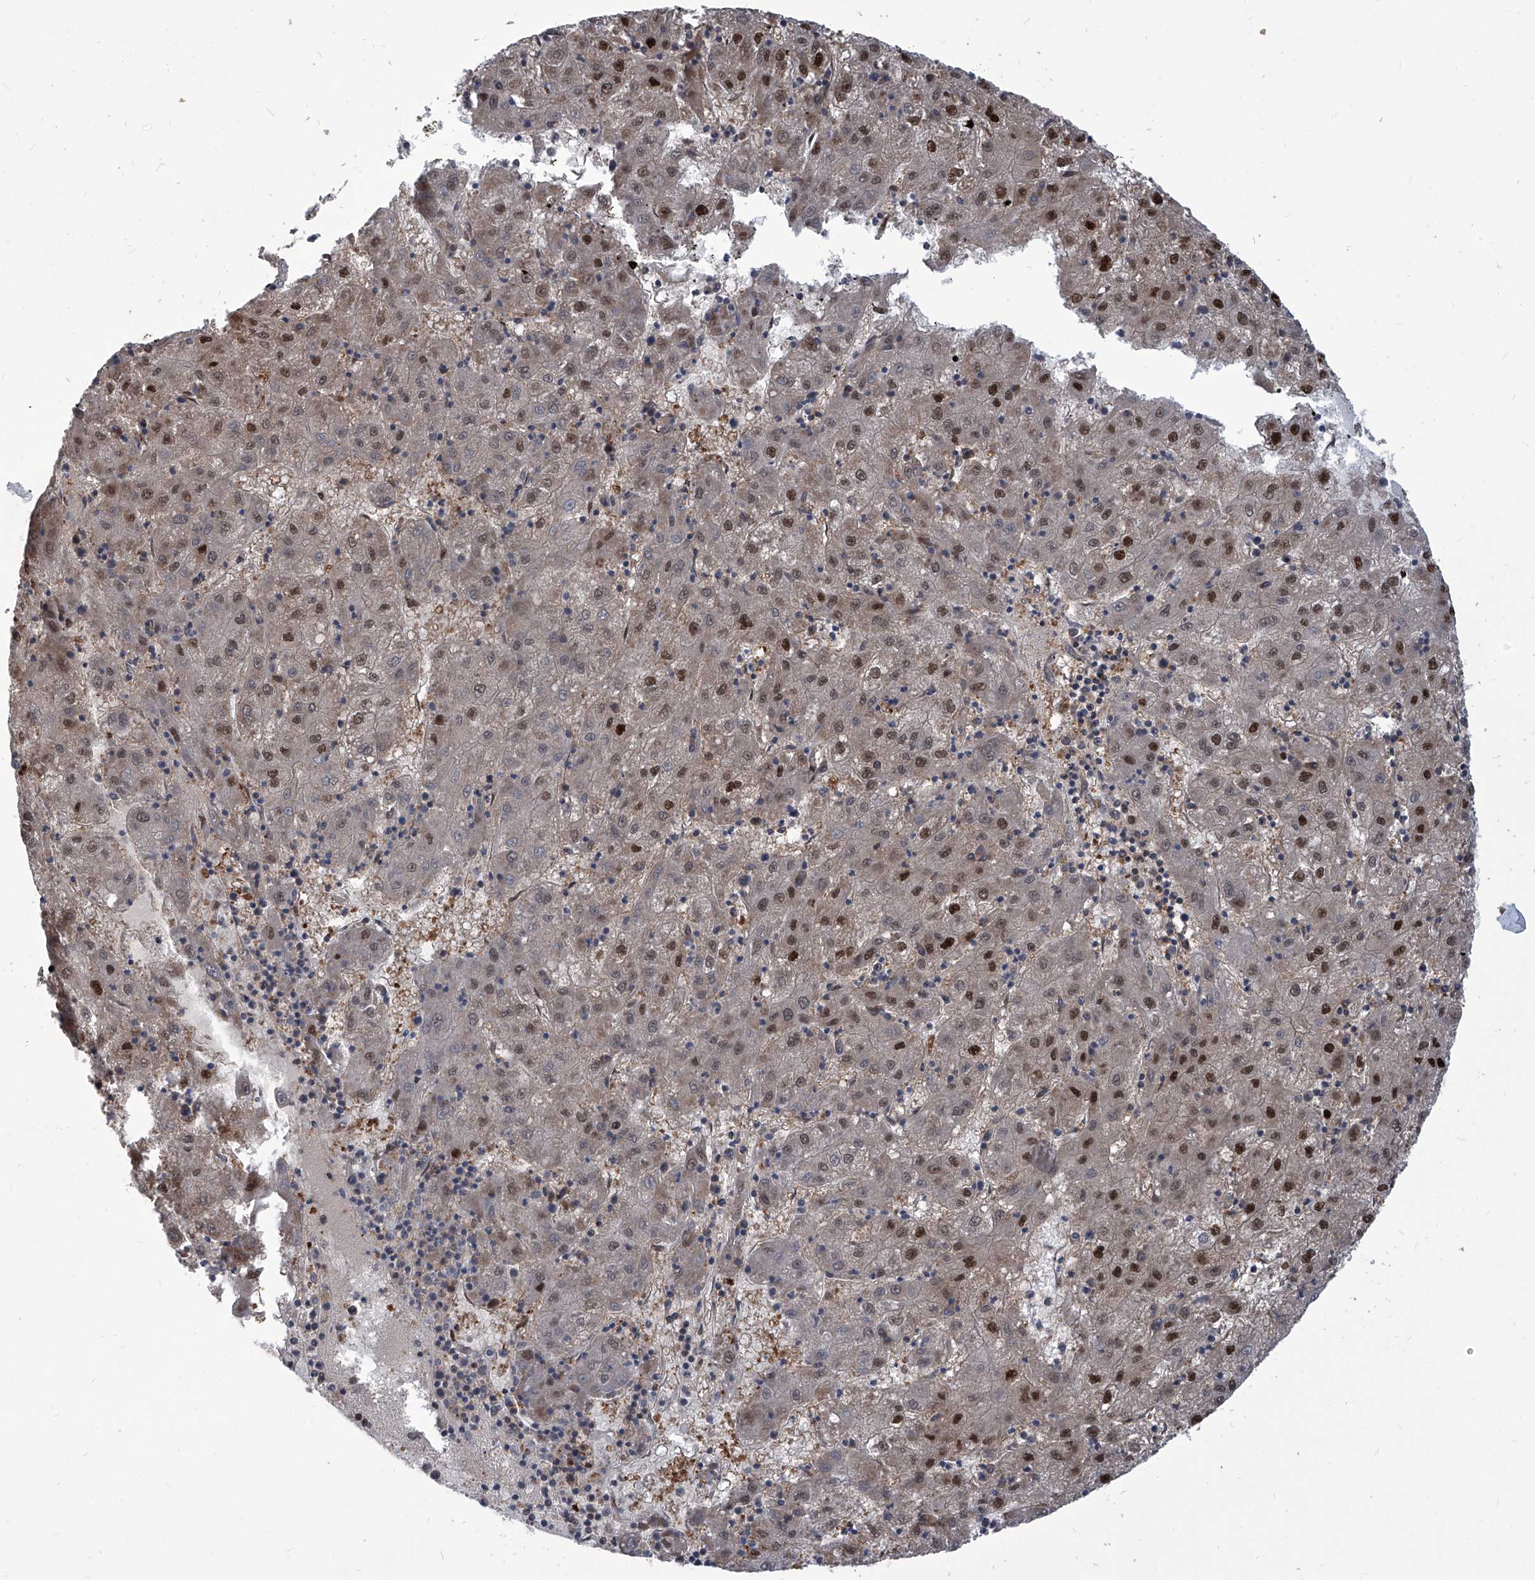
{"staining": {"intensity": "strong", "quantity": "25%-75%", "location": "nuclear"}, "tissue": "liver cancer", "cell_type": "Tumor cells", "image_type": "cancer", "snomed": [{"axis": "morphology", "description": "Carcinoma, Hepatocellular, NOS"}, {"axis": "topography", "description": "Liver"}], "caption": "IHC (DAB) staining of human liver cancer displays strong nuclear protein expression in approximately 25%-75% of tumor cells.", "gene": "PSMB1", "patient": {"sex": "male", "age": 72}}